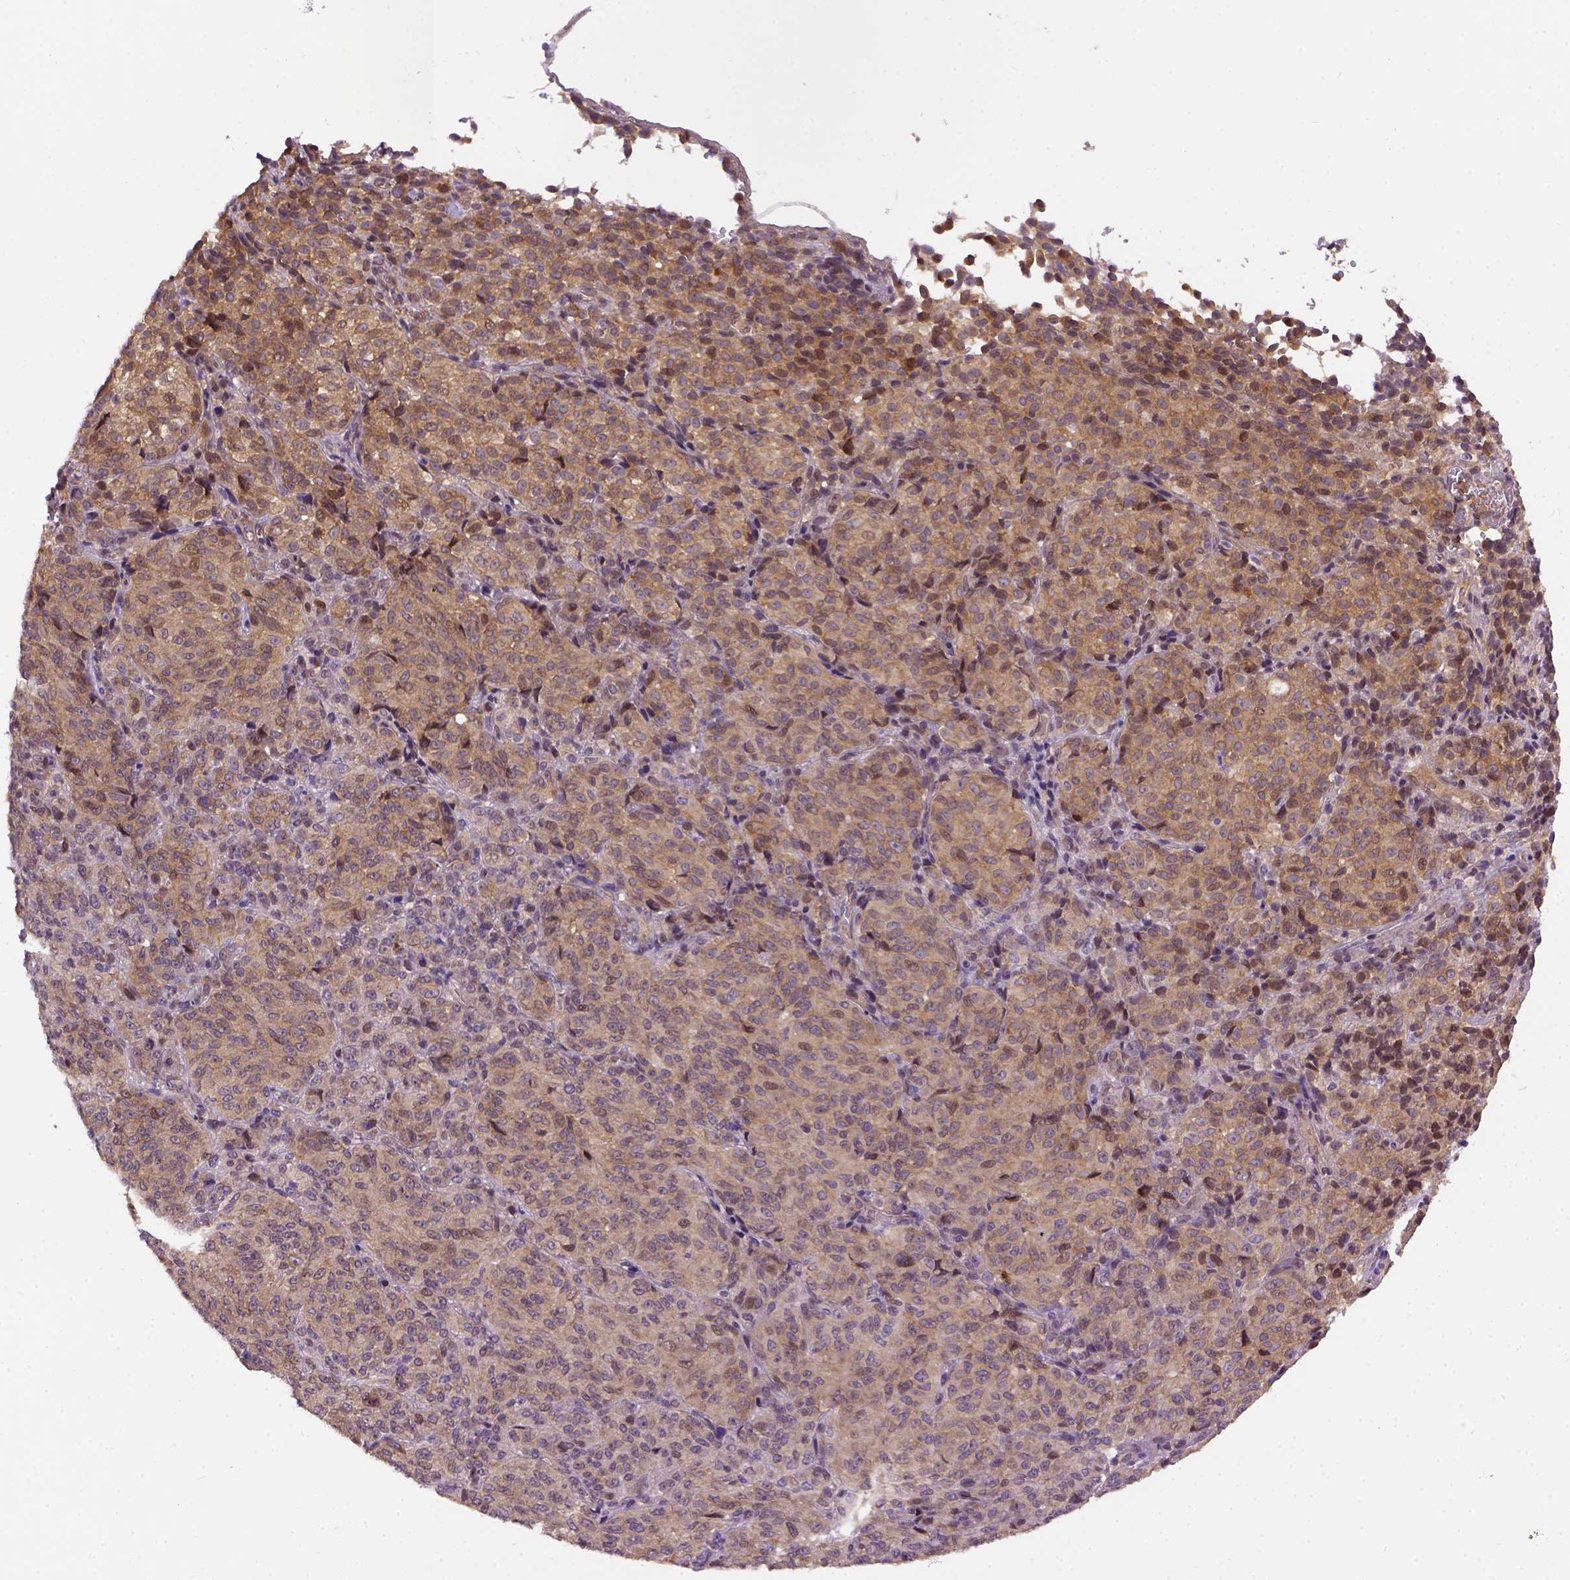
{"staining": {"intensity": "moderate", "quantity": "25%-75%", "location": "cytoplasmic/membranous,nuclear"}, "tissue": "melanoma", "cell_type": "Tumor cells", "image_type": "cancer", "snomed": [{"axis": "morphology", "description": "Malignant melanoma, Metastatic site"}, {"axis": "topography", "description": "Brain"}], "caption": "Immunohistochemical staining of human melanoma displays medium levels of moderate cytoplasmic/membranous and nuclear positivity in approximately 25%-75% of tumor cells.", "gene": "KAZN", "patient": {"sex": "female", "age": 56}}